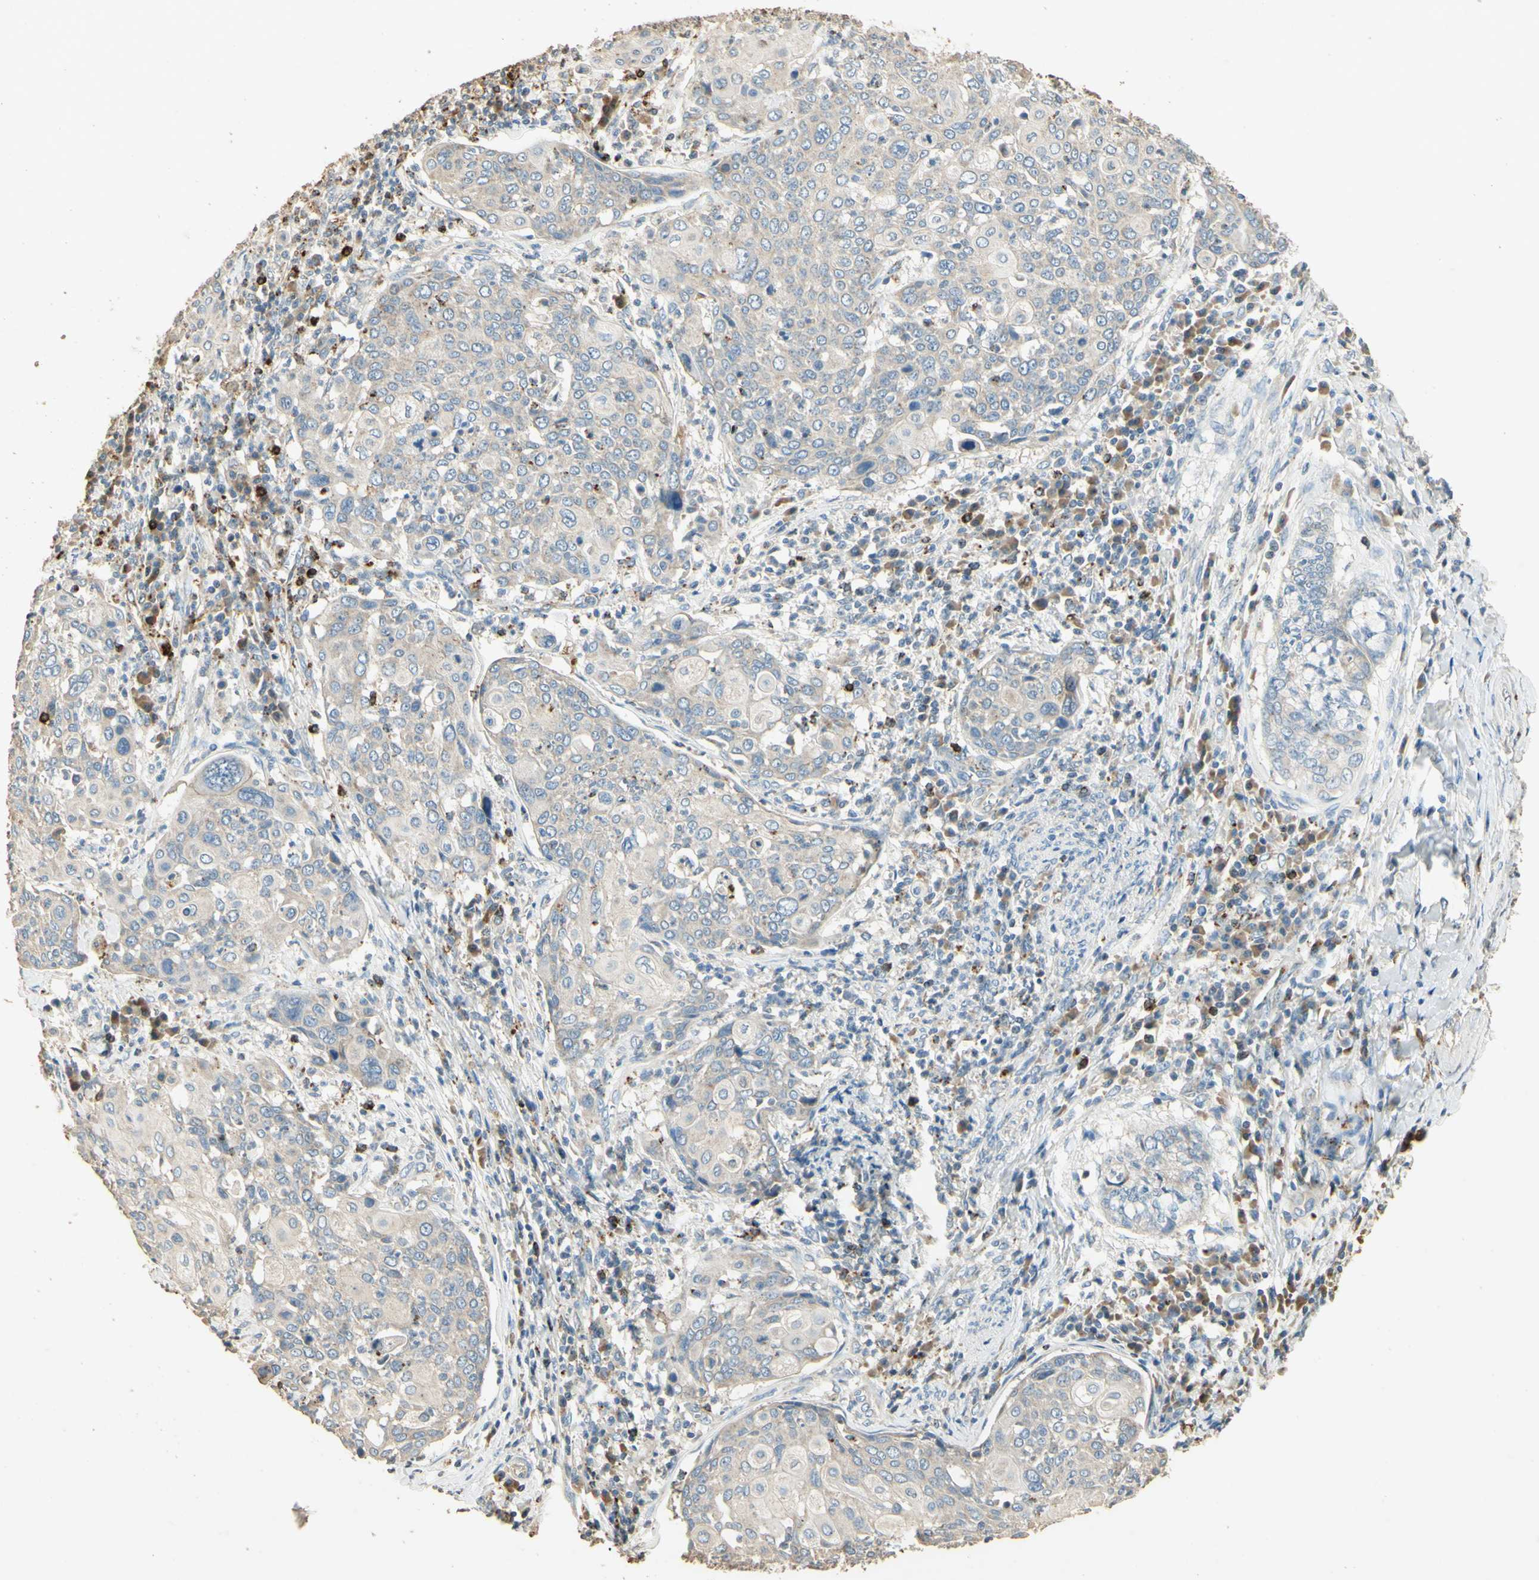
{"staining": {"intensity": "negative", "quantity": "none", "location": "none"}, "tissue": "cervical cancer", "cell_type": "Tumor cells", "image_type": "cancer", "snomed": [{"axis": "morphology", "description": "Squamous cell carcinoma, NOS"}, {"axis": "topography", "description": "Cervix"}], "caption": "There is no significant staining in tumor cells of cervical squamous cell carcinoma.", "gene": "ARHGEF17", "patient": {"sex": "female", "age": 40}}